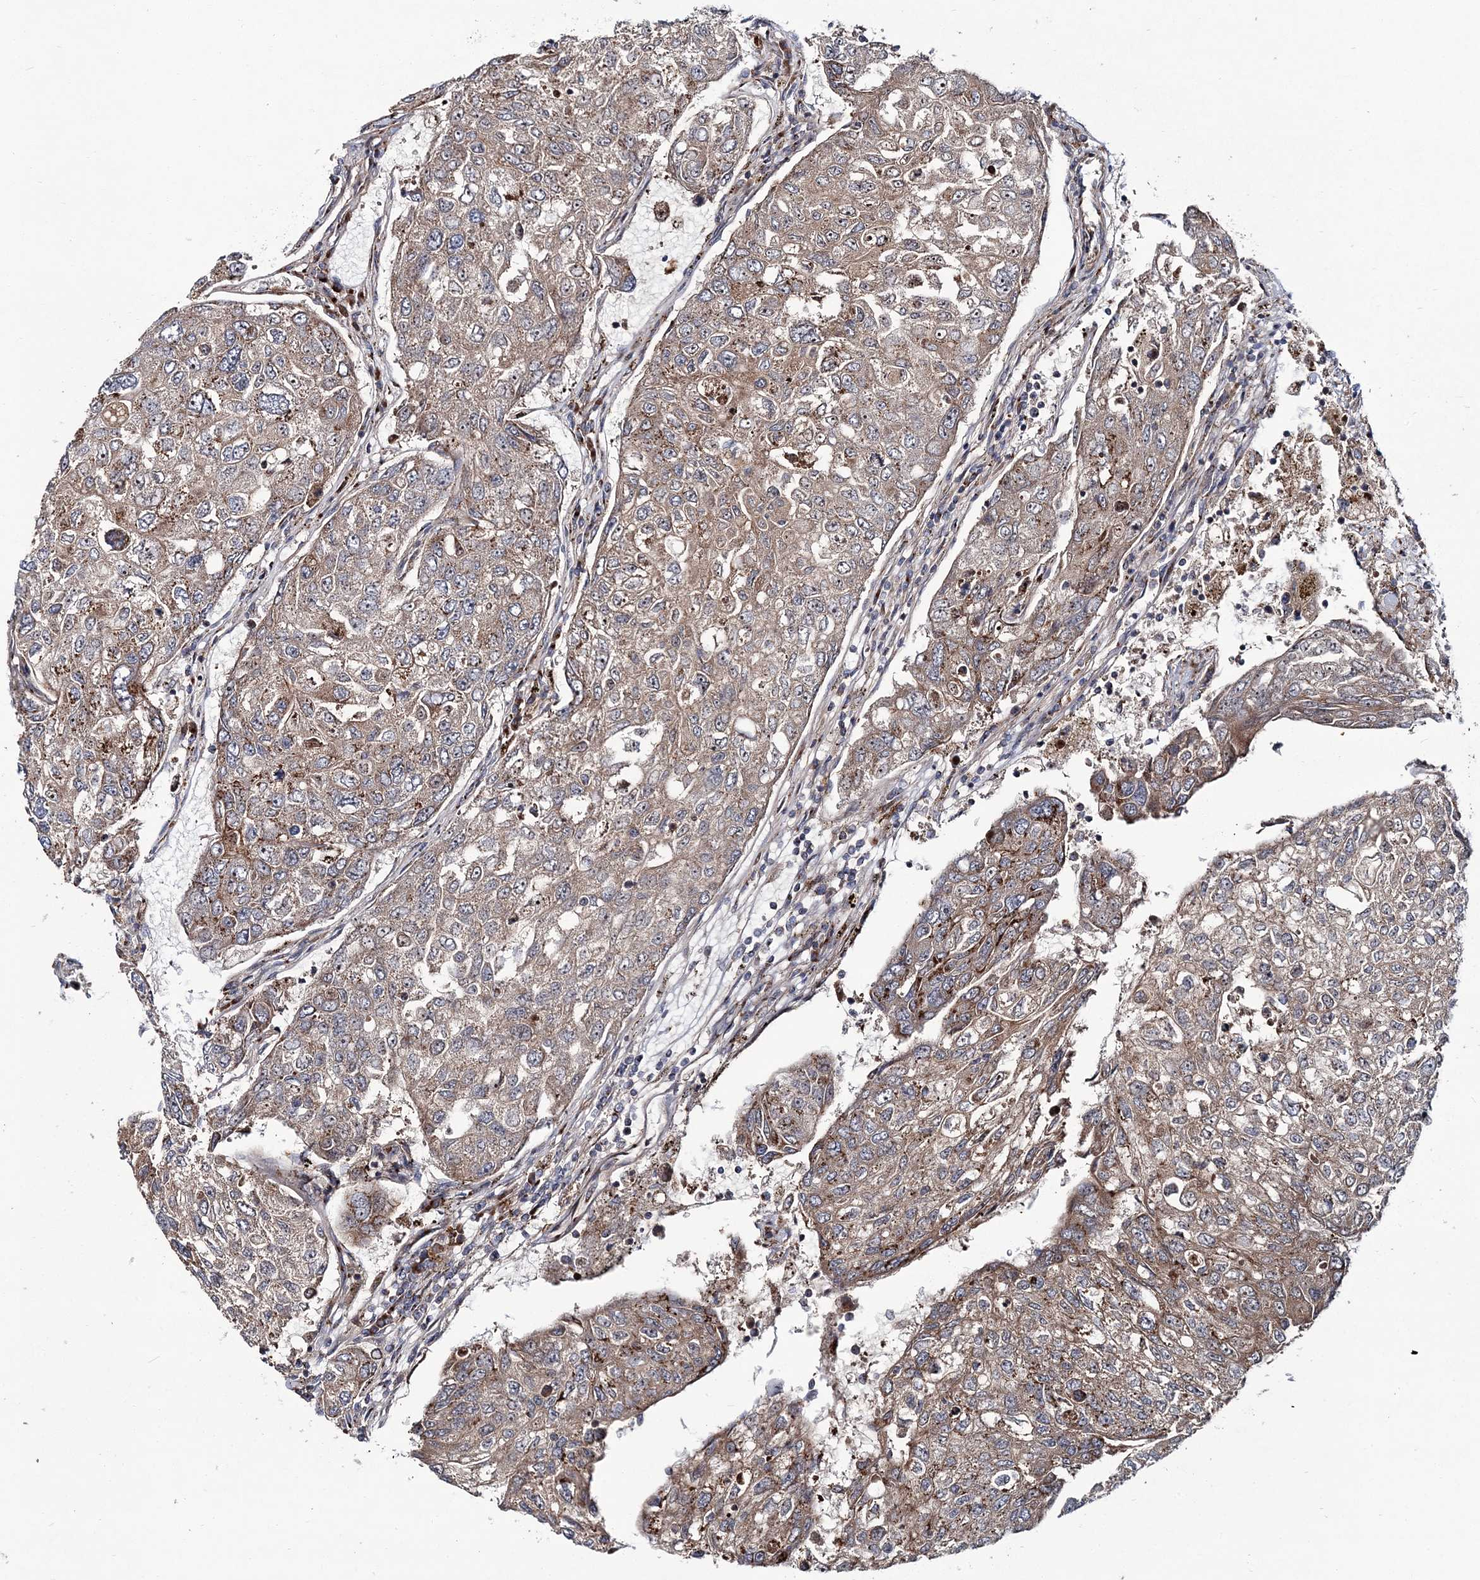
{"staining": {"intensity": "moderate", "quantity": ">75%", "location": "cytoplasmic/membranous"}, "tissue": "urothelial cancer", "cell_type": "Tumor cells", "image_type": "cancer", "snomed": [{"axis": "morphology", "description": "Urothelial carcinoma, High grade"}, {"axis": "topography", "description": "Lymph node"}, {"axis": "topography", "description": "Urinary bladder"}], "caption": "The immunohistochemical stain labels moderate cytoplasmic/membranous expression in tumor cells of urothelial cancer tissue.", "gene": "MAN1A2", "patient": {"sex": "male", "age": 51}}